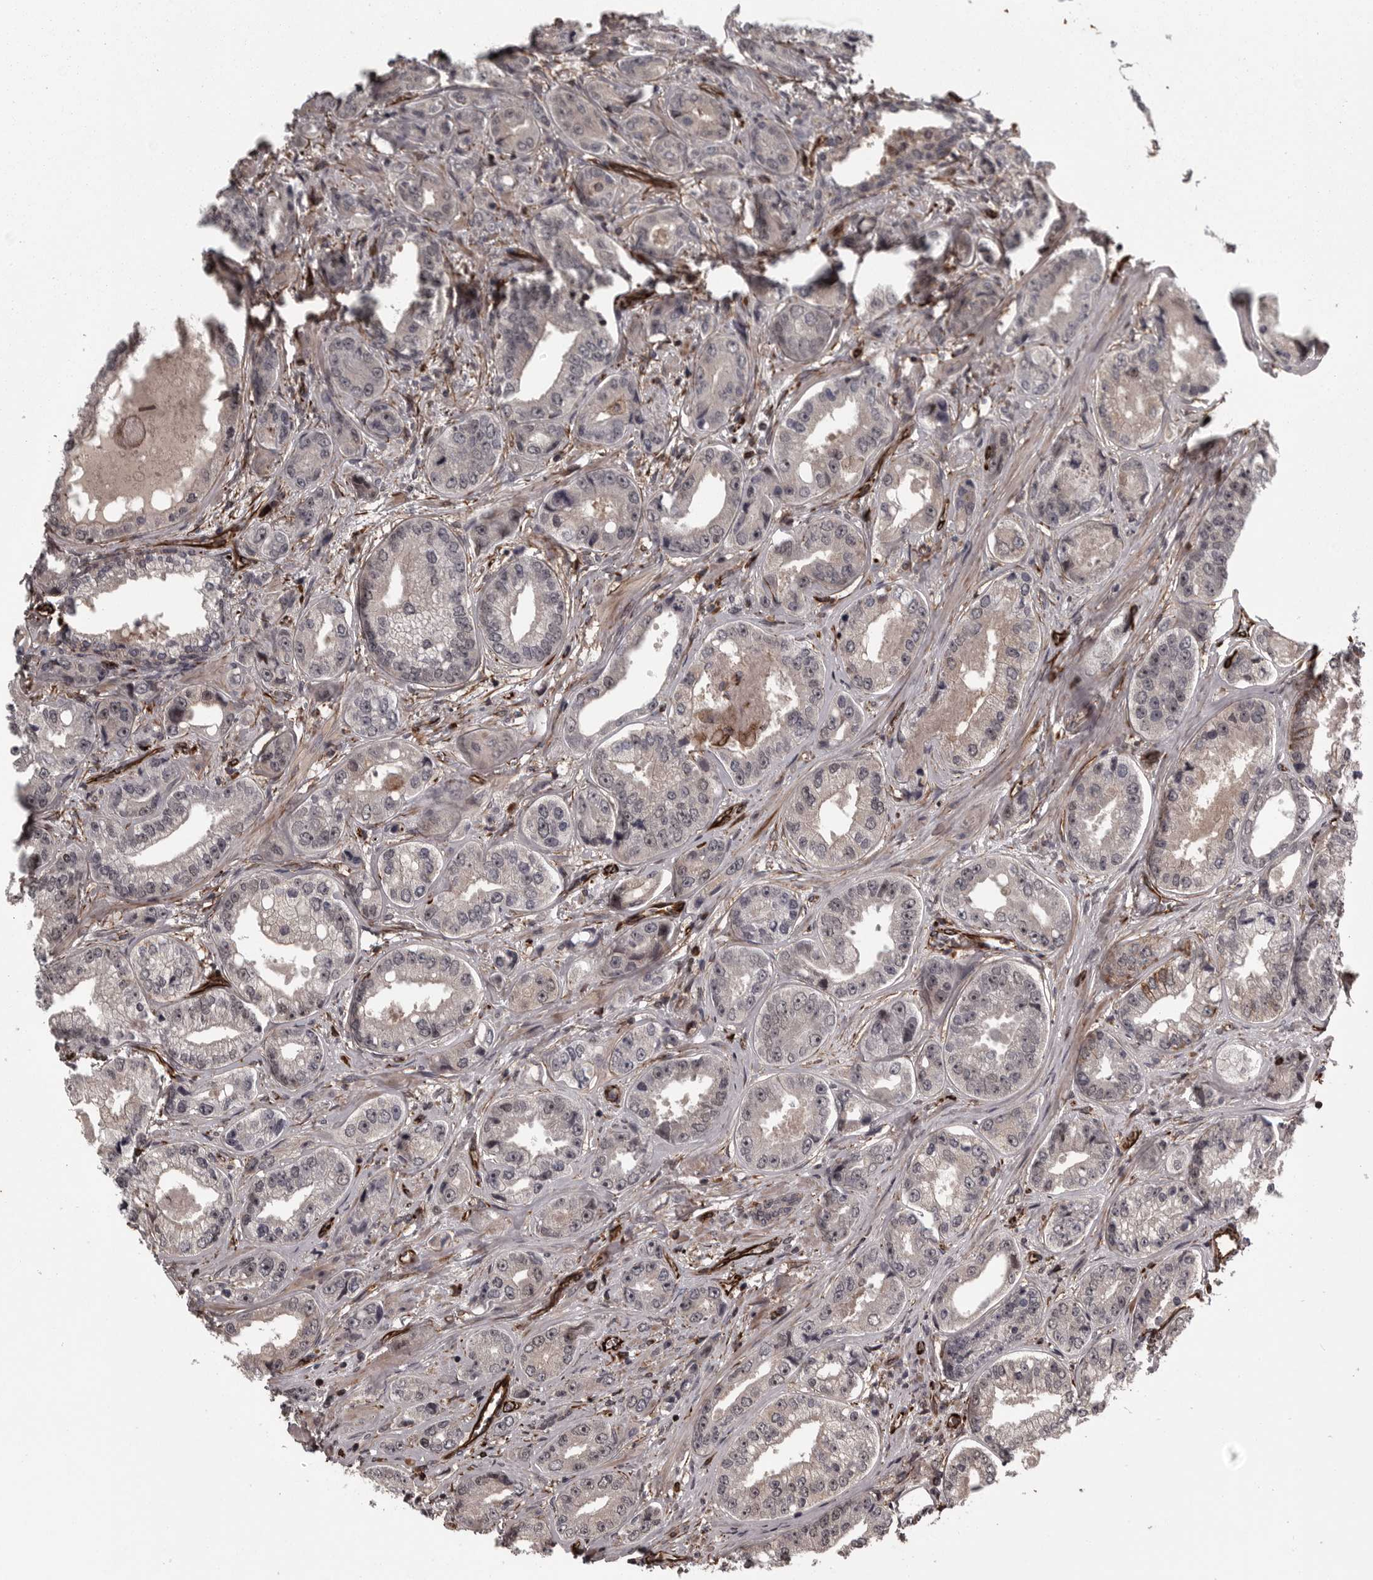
{"staining": {"intensity": "negative", "quantity": "none", "location": "none"}, "tissue": "prostate cancer", "cell_type": "Tumor cells", "image_type": "cancer", "snomed": [{"axis": "morphology", "description": "Adenocarcinoma, High grade"}, {"axis": "topography", "description": "Prostate"}], "caption": "Prostate high-grade adenocarcinoma was stained to show a protein in brown. There is no significant expression in tumor cells.", "gene": "FAAP100", "patient": {"sex": "male", "age": 61}}